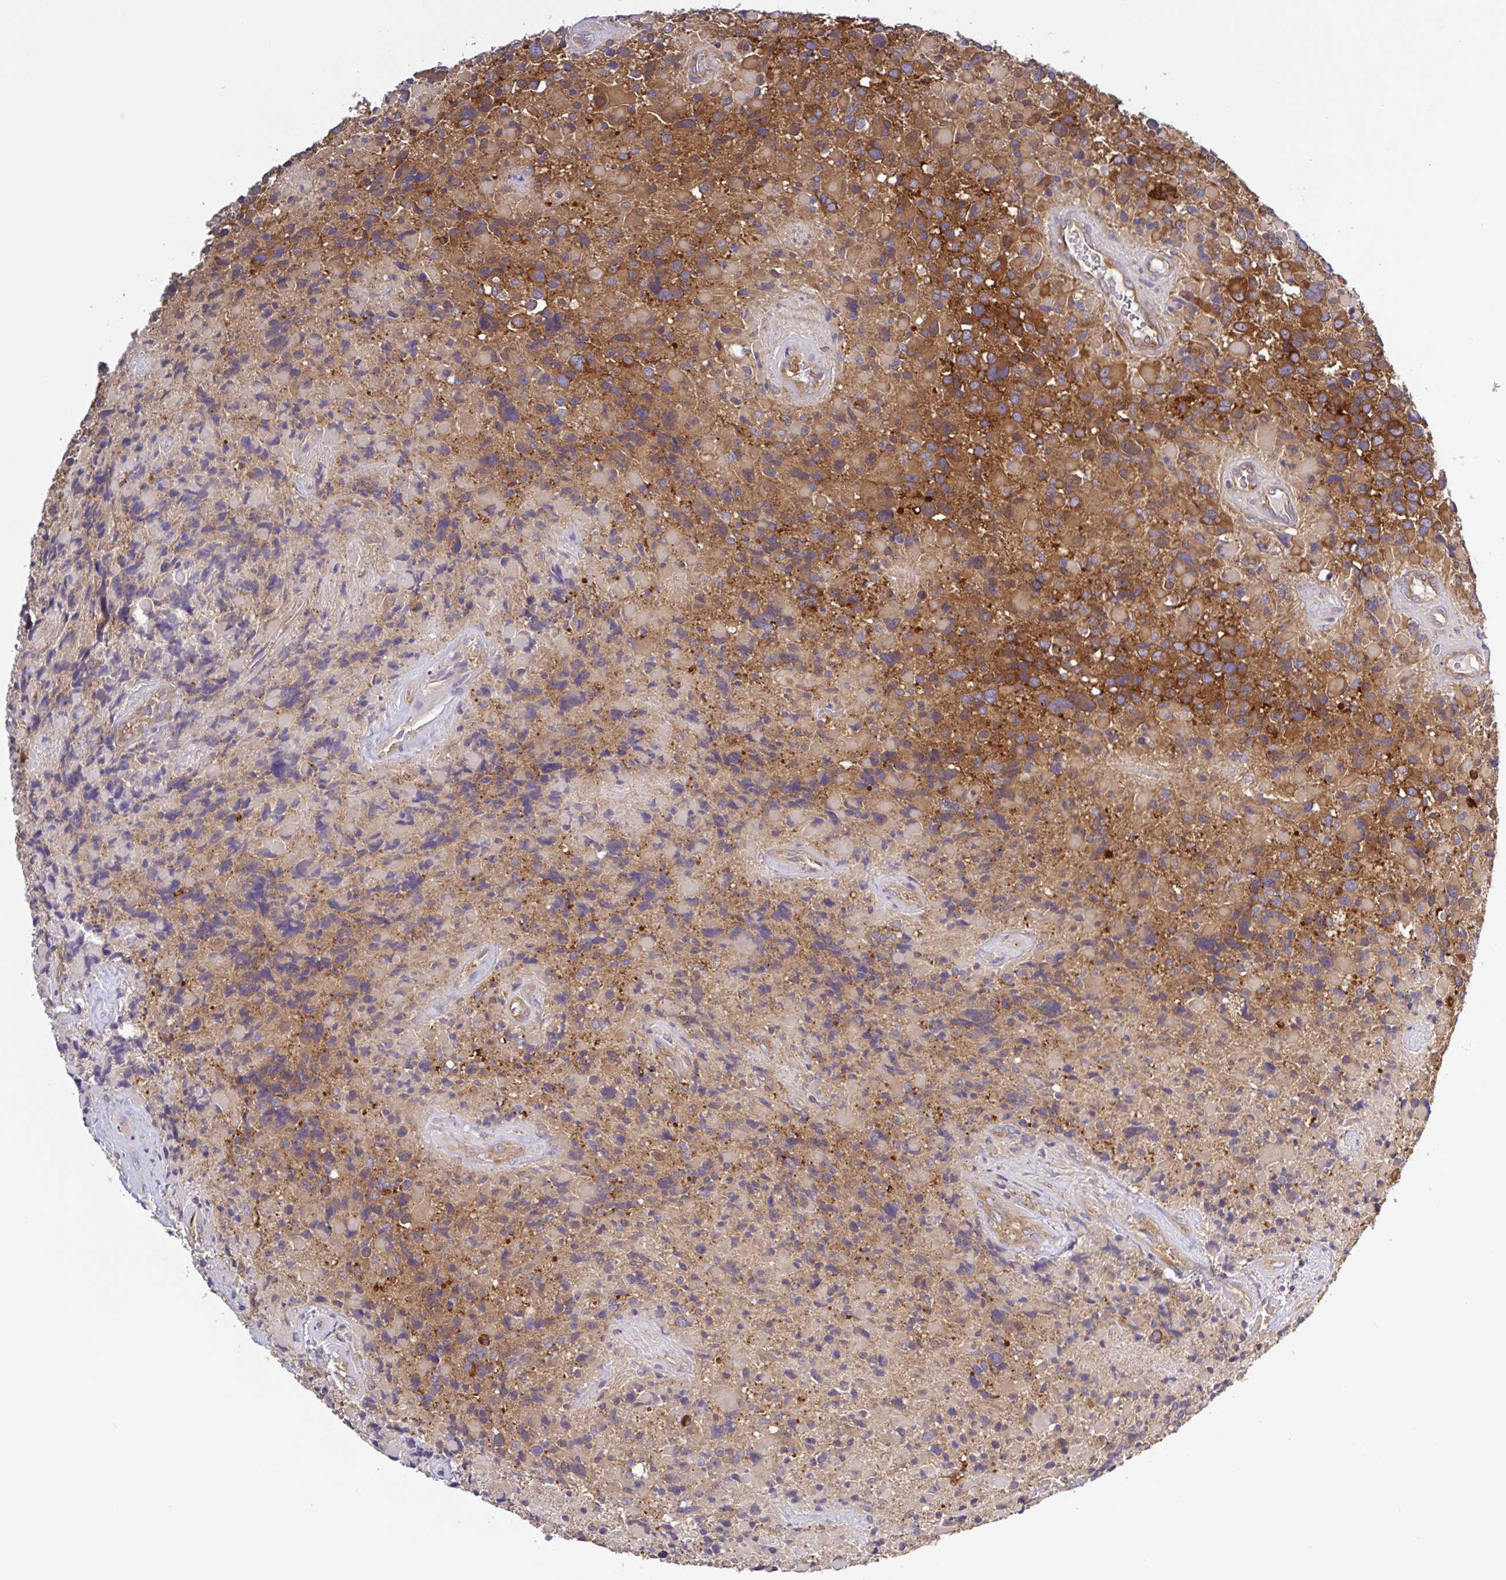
{"staining": {"intensity": "strong", "quantity": "25%-75%", "location": "cytoplasmic/membranous"}, "tissue": "glioma", "cell_type": "Tumor cells", "image_type": "cancer", "snomed": [{"axis": "morphology", "description": "Glioma, malignant, High grade"}, {"axis": "topography", "description": "Brain"}], "caption": "This histopathology image demonstrates IHC staining of high-grade glioma (malignant), with high strong cytoplasmic/membranous staining in about 25%-75% of tumor cells.", "gene": "LARS1", "patient": {"sex": "female", "age": 40}}